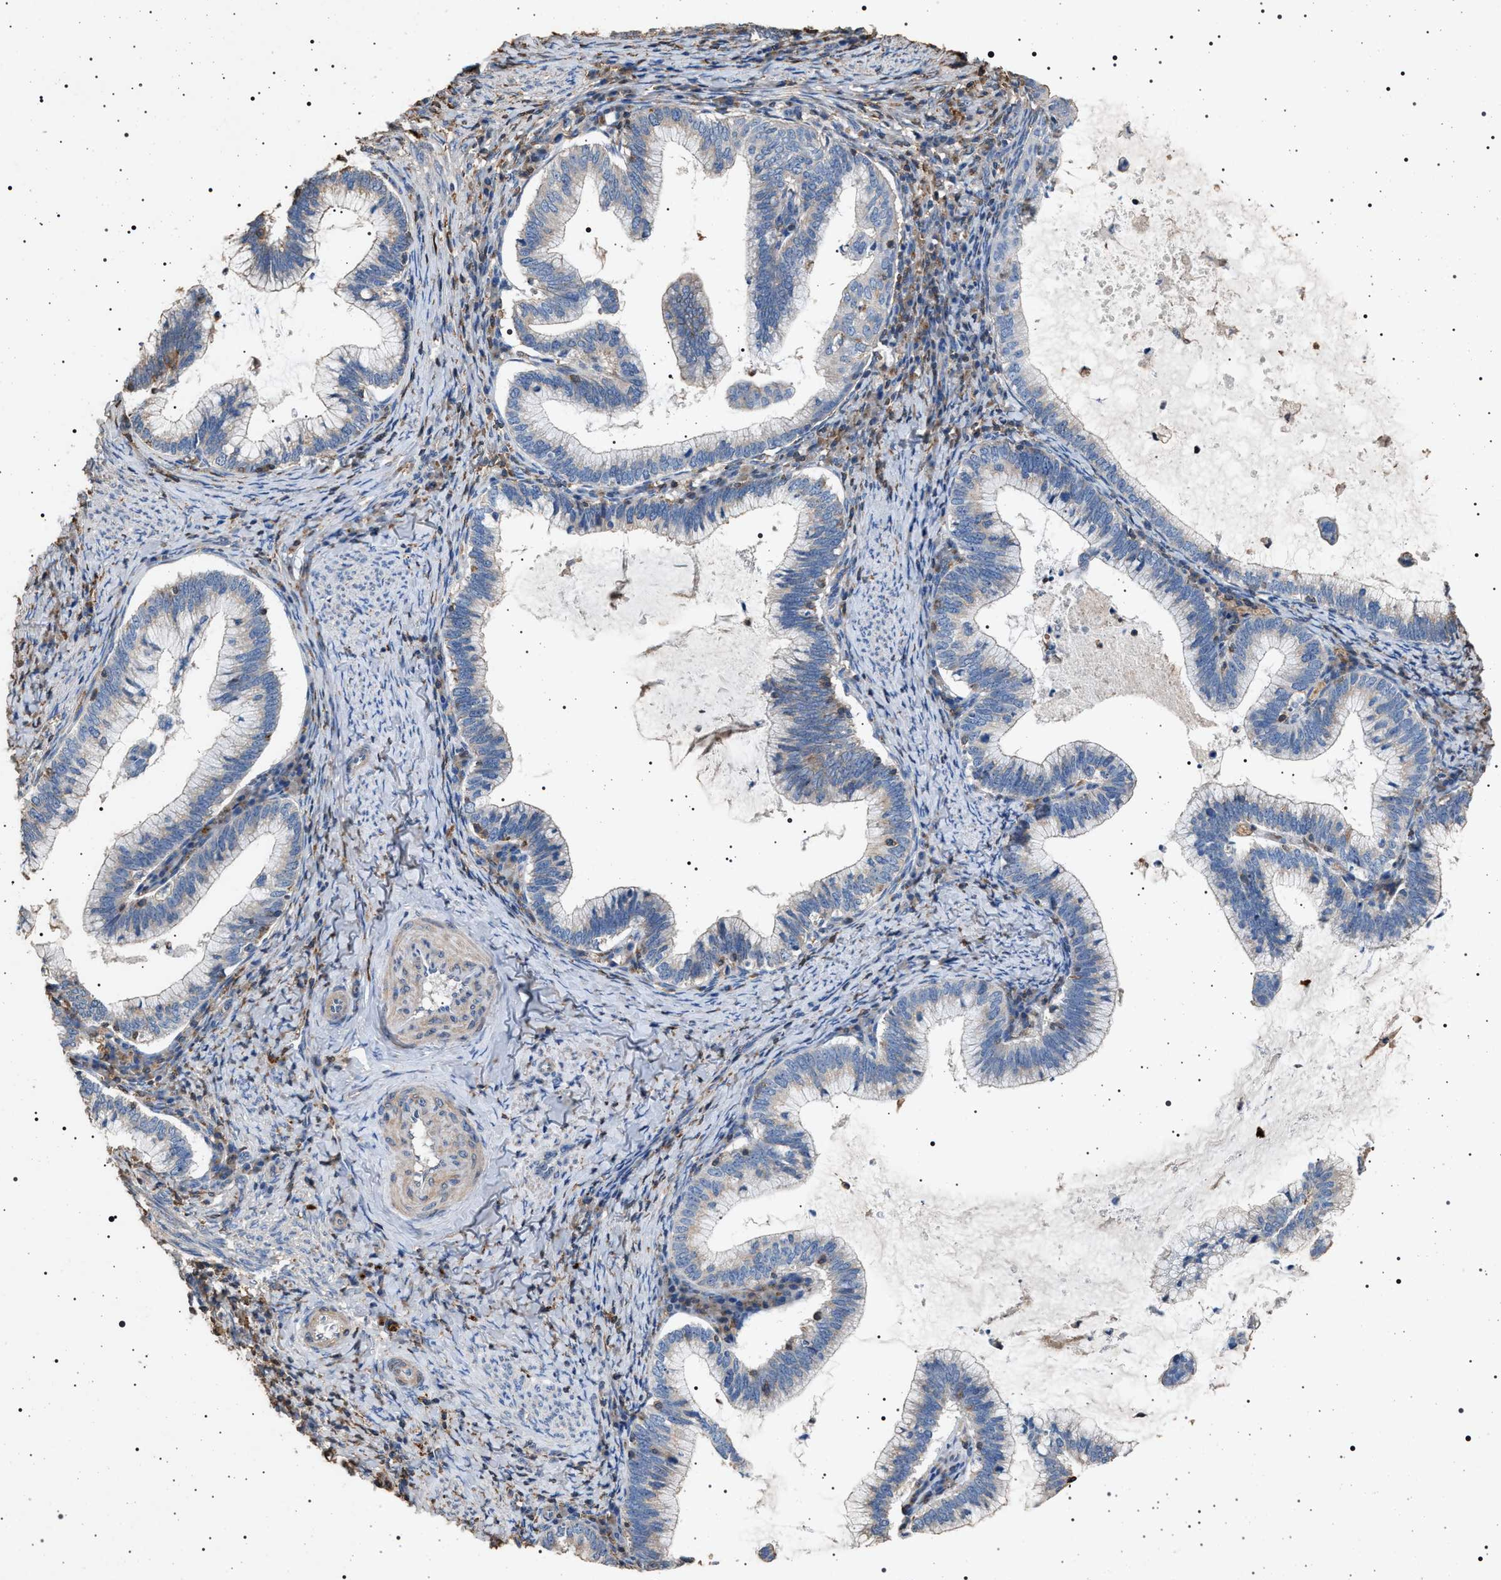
{"staining": {"intensity": "negative", "quantity": "none", "location": "none"}, "tissue": "cervical cancer", "cell_type": "Tumor cells", "image_type": "cancer", "snomed": [{"axis": "morphology", "description": "Adenocarcinoma, NOS"}, {"axis": "topography", "description": "Cervix"}], "caption": "There is no significant expression in tumor cells of cervical cancer (adenocarcinoma).", "gene": "SMAP2", "patient": {"sex": "female", "age": 36}}